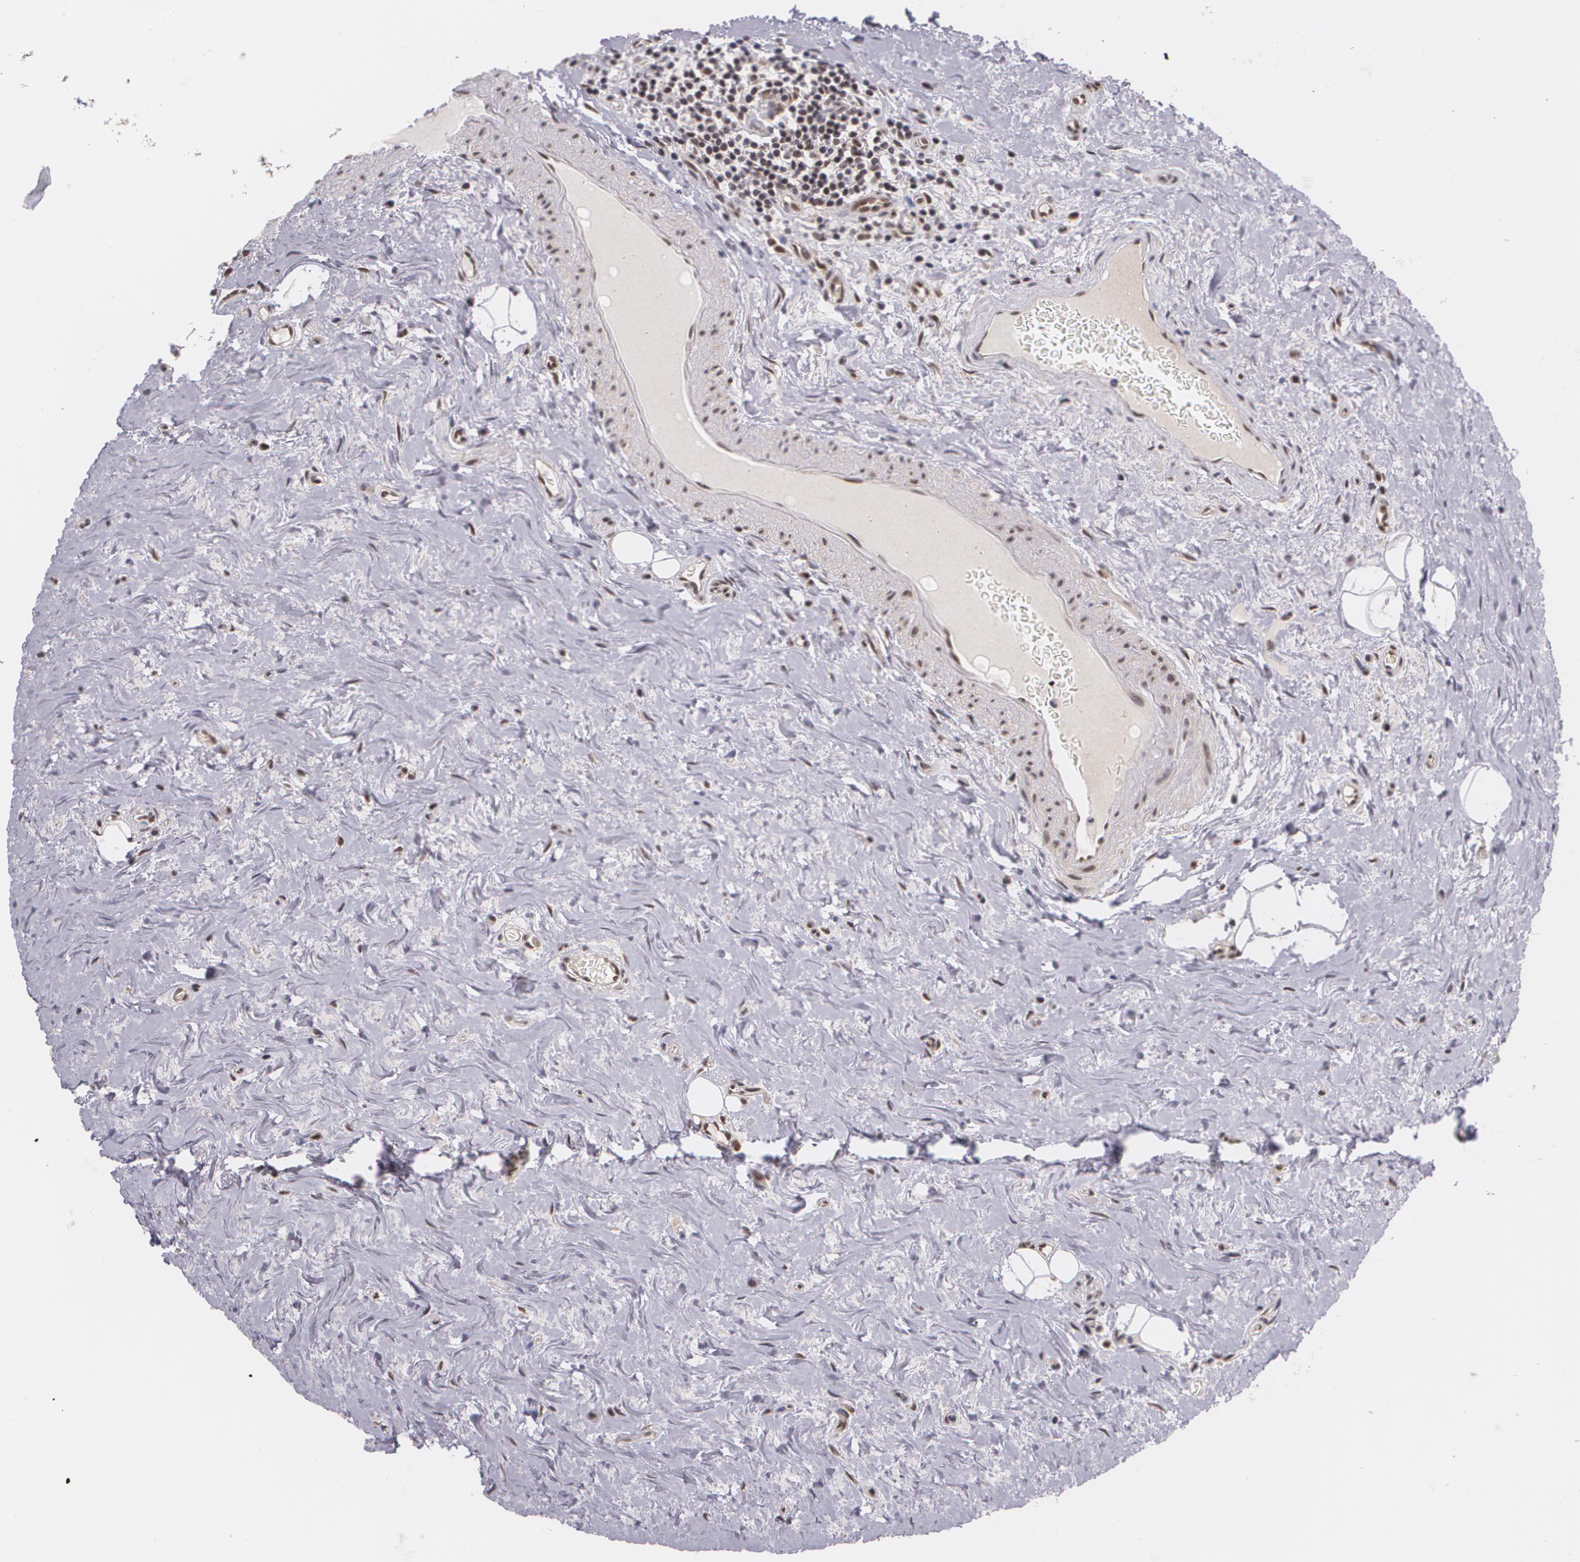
{"staining": {"intensity": "weak", "quantity": "25%-75%", "location": "nuclear"}, "tissue": "stomach", "cell_type": "Glandular cells", "image_type": "normal", "snomed": [{"axis": "morphology", "description": "Normal tissue, NOS"}, {"axis": "topography", "description": "Stomach, lower"}], "caption": "Glandular cells demonstrate weak nuclear expression in approximately 25%-75% of cells in benign stomach. The staining is performed using DAB brown chromogen to label protein expression. The nuclei are counter-stained blue using hematoxylin.", "gene": "ALX1", "patient": {"sex": "male", "age": 56}}